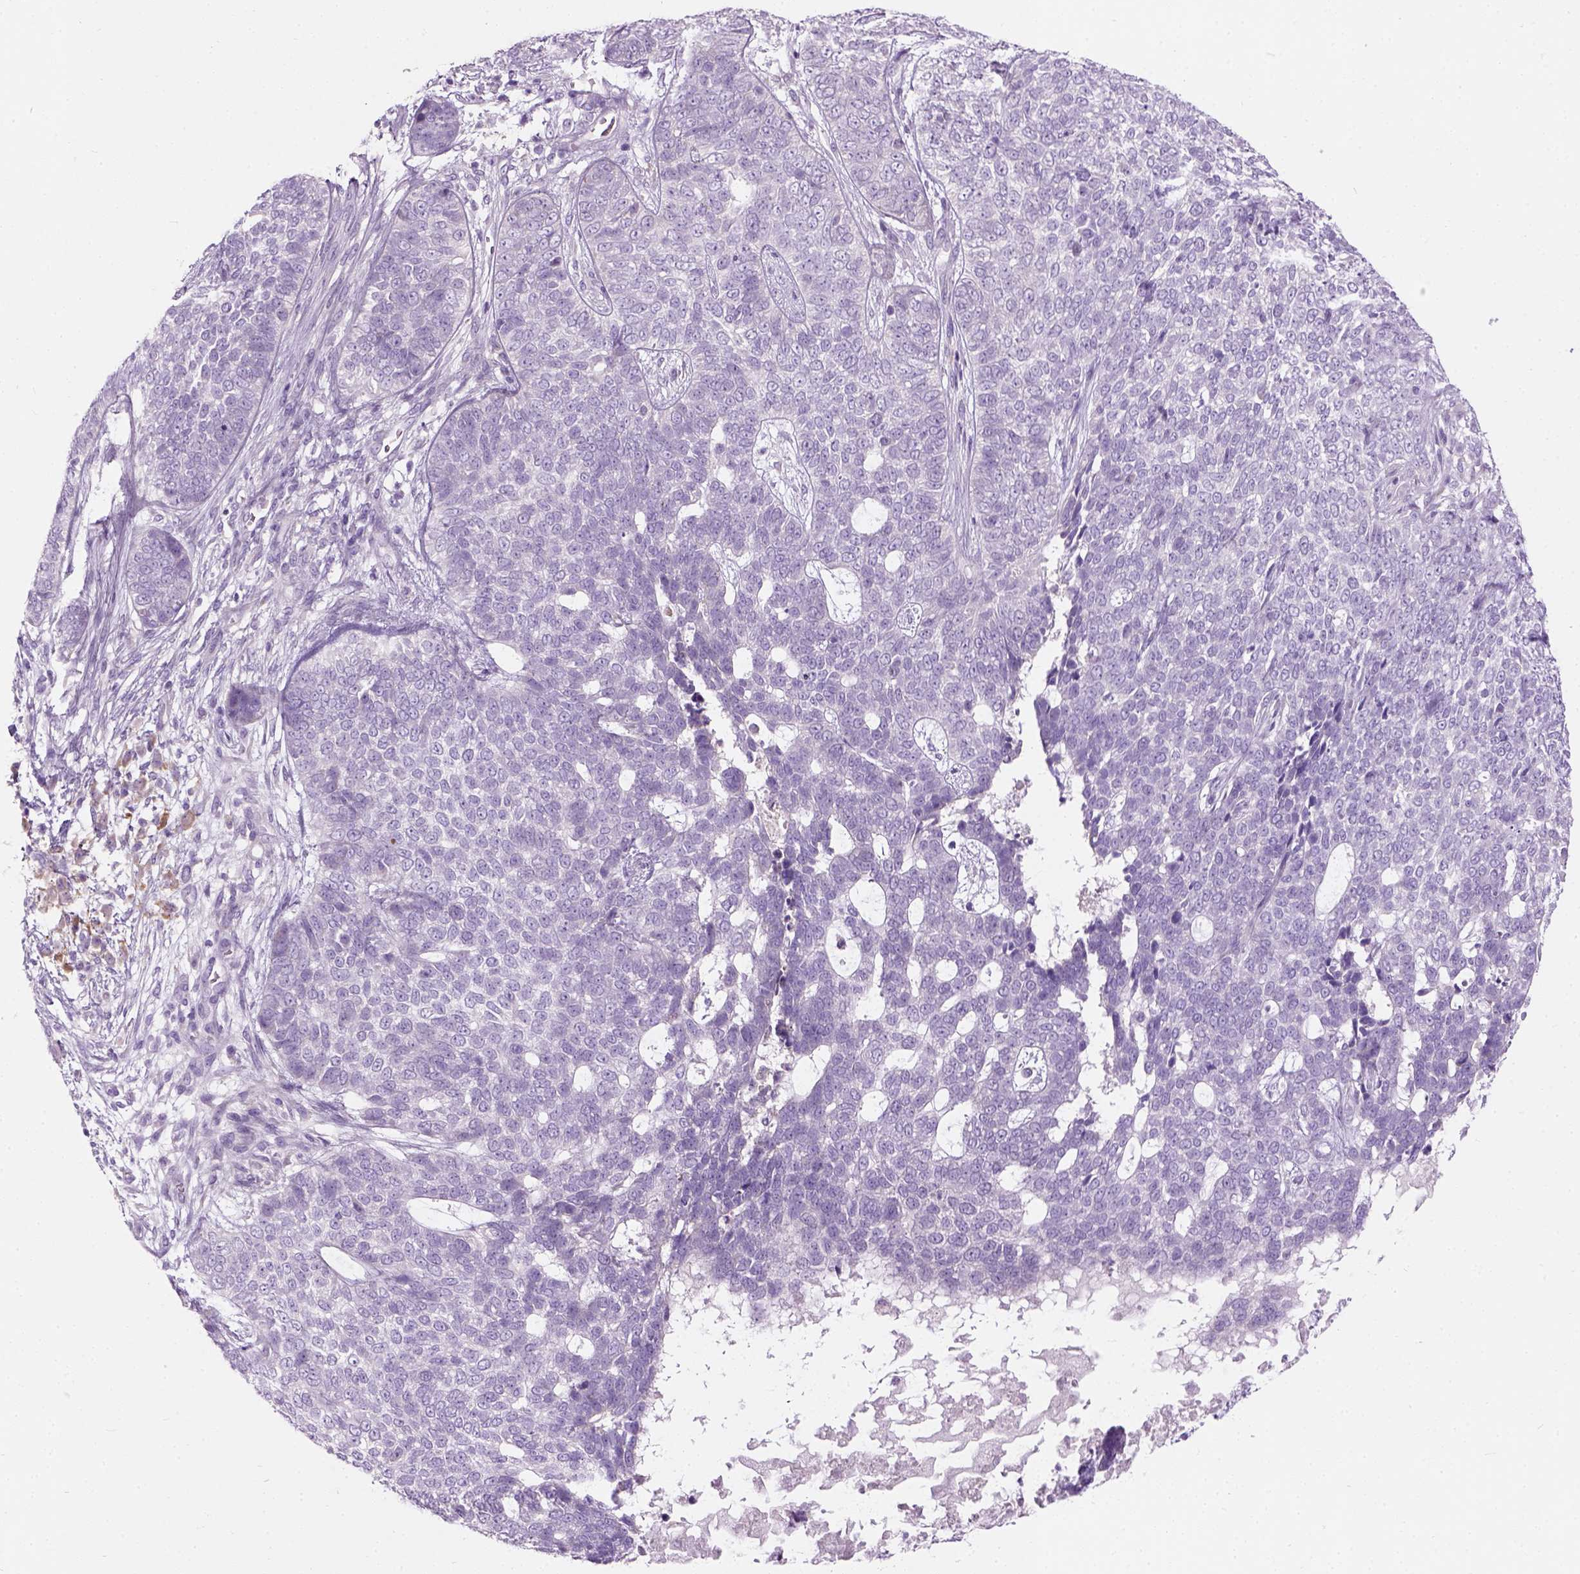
{"staining": {"intensity": "negative", "quantity": "none", "location": "none"}, "tissue": "skin cancer", "cell_type": "Tumor cells", "image_type": "cancer", "snomed": [{"axis": "morphology", "description": "Basal cell carcinoma"}, {"axis": "topography", "description": "Skin"}], "caption": "DAB (3,3'-diaminobenzidine) immunohistochemical staining of skin cancer (basal cell carcinoma) displays no significant expression in tumor cells.", "gene": "TRIM72", "patient": {"sex": "female", "age": 69}}